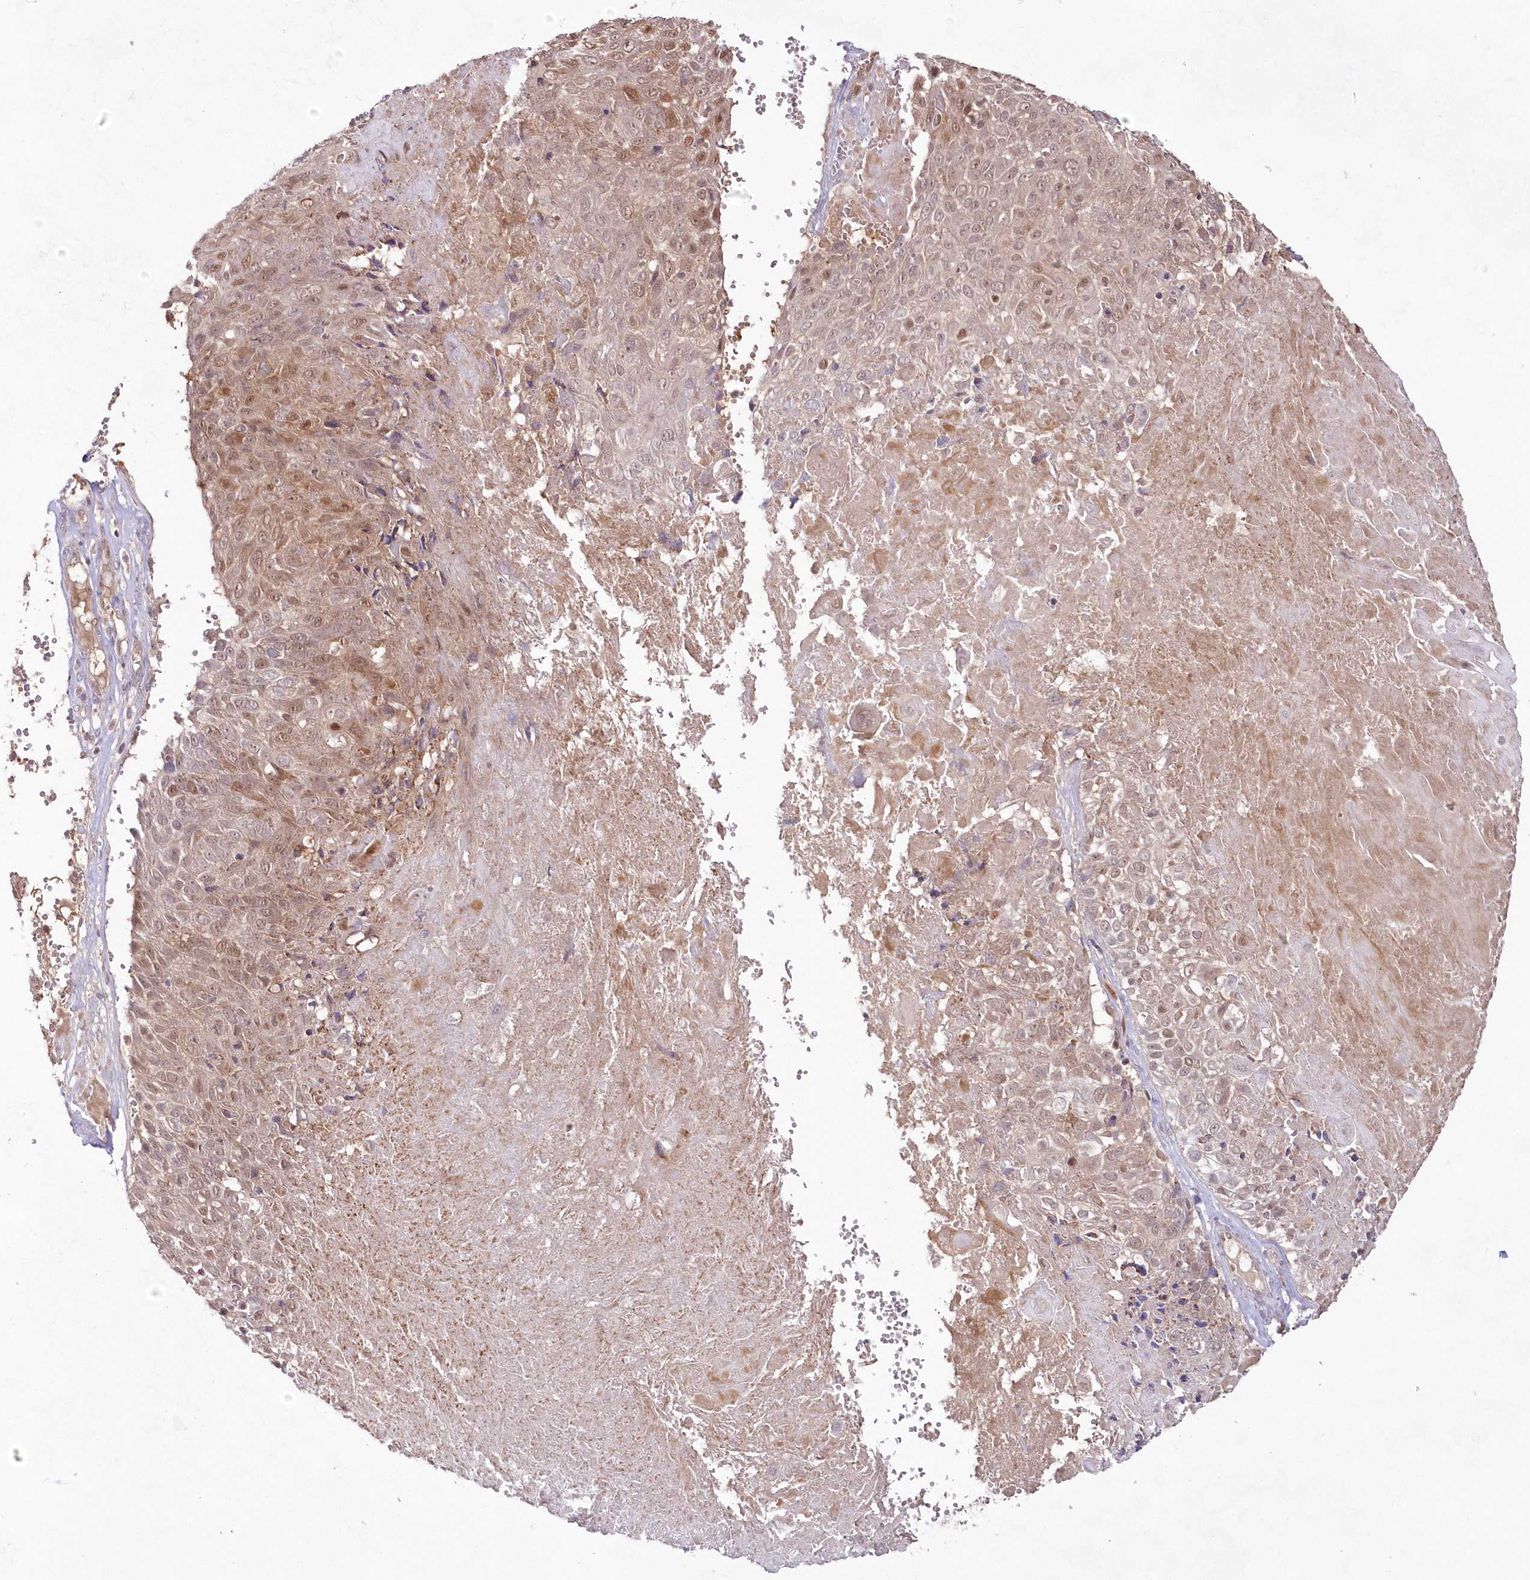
{"staining": {"intensity": "moderate", "quantity": ">75%", "location": "cytoplasmic/membranous,nuclear"}, "tissue": "cervical cancer", "cell_type": "Tumor cells", "image_type": "cancer", "snomed": [{"axis": "morphology", "description": "Squamous cell carcinoma, NOS"}, {"axis": "topography", "description": "Cervix"}], "caption": "The immunohistochemical stain labels moderate cytoplasmic/membranous and nuclear positivity in tumor cells of cervical cancer (squamous cell carcinoma) tissue.", "gene": "IMPA1", "patient": {"sex": "female", "age": 74}}